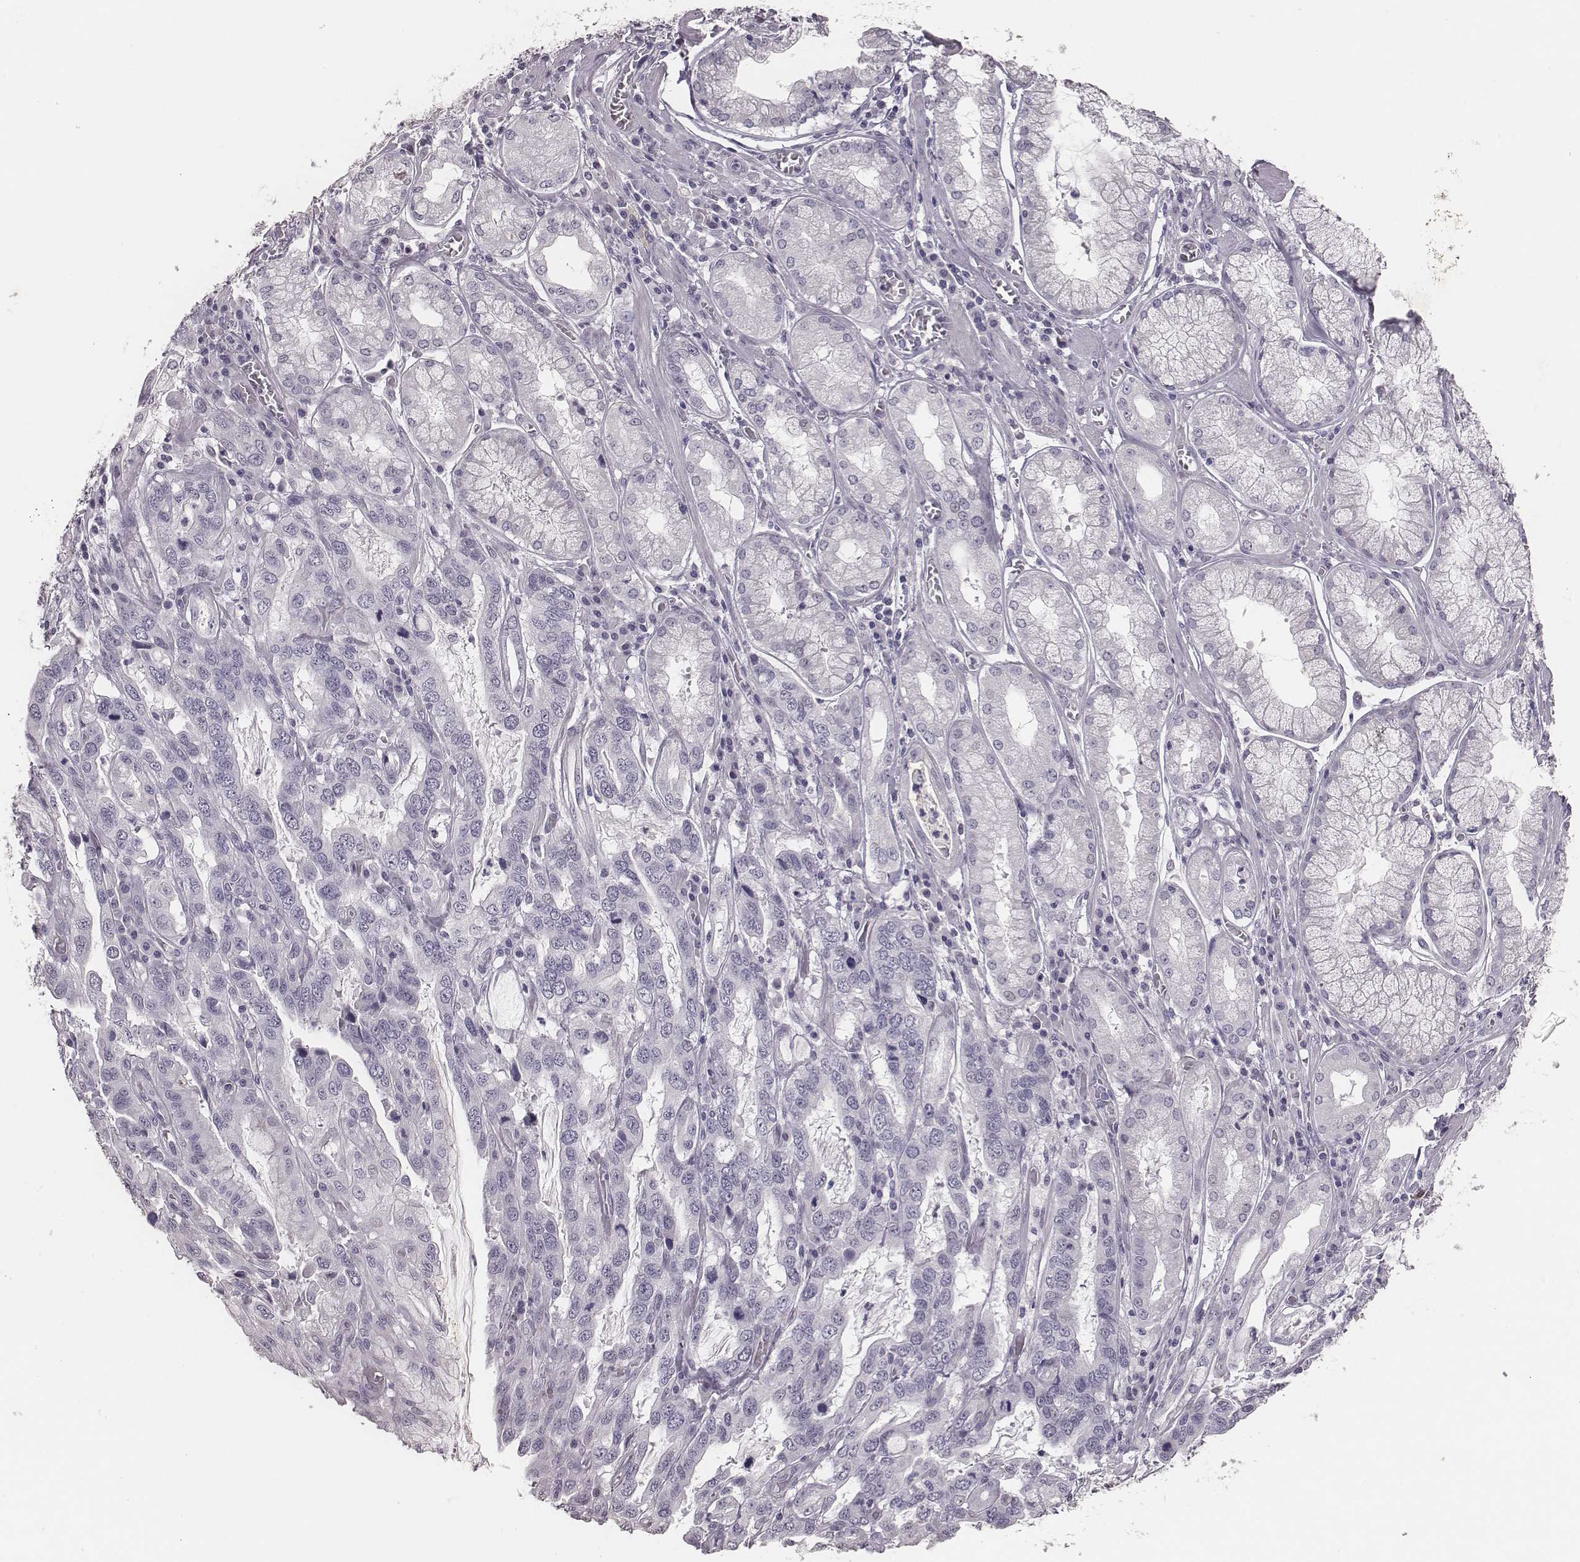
{"staining": {"intensity": "negative", "quantity": "none", "location": "none"}, "tissue": "stomach cancer", "cell_type": "Tumor cells", "image_type": "cancer", "snomed": [{"axis": "morphology", "description": "Adenocarcinoma, NOS"}, {"axis": "topography", "description": "Stomach, lower"}], "caption": "Adenocarcinoma (stomach) stained for a protein using IHC exhibits no positivity tumor cells.", "gene": "CSHL1", "patient": {"sex": "female", "age": 76}}